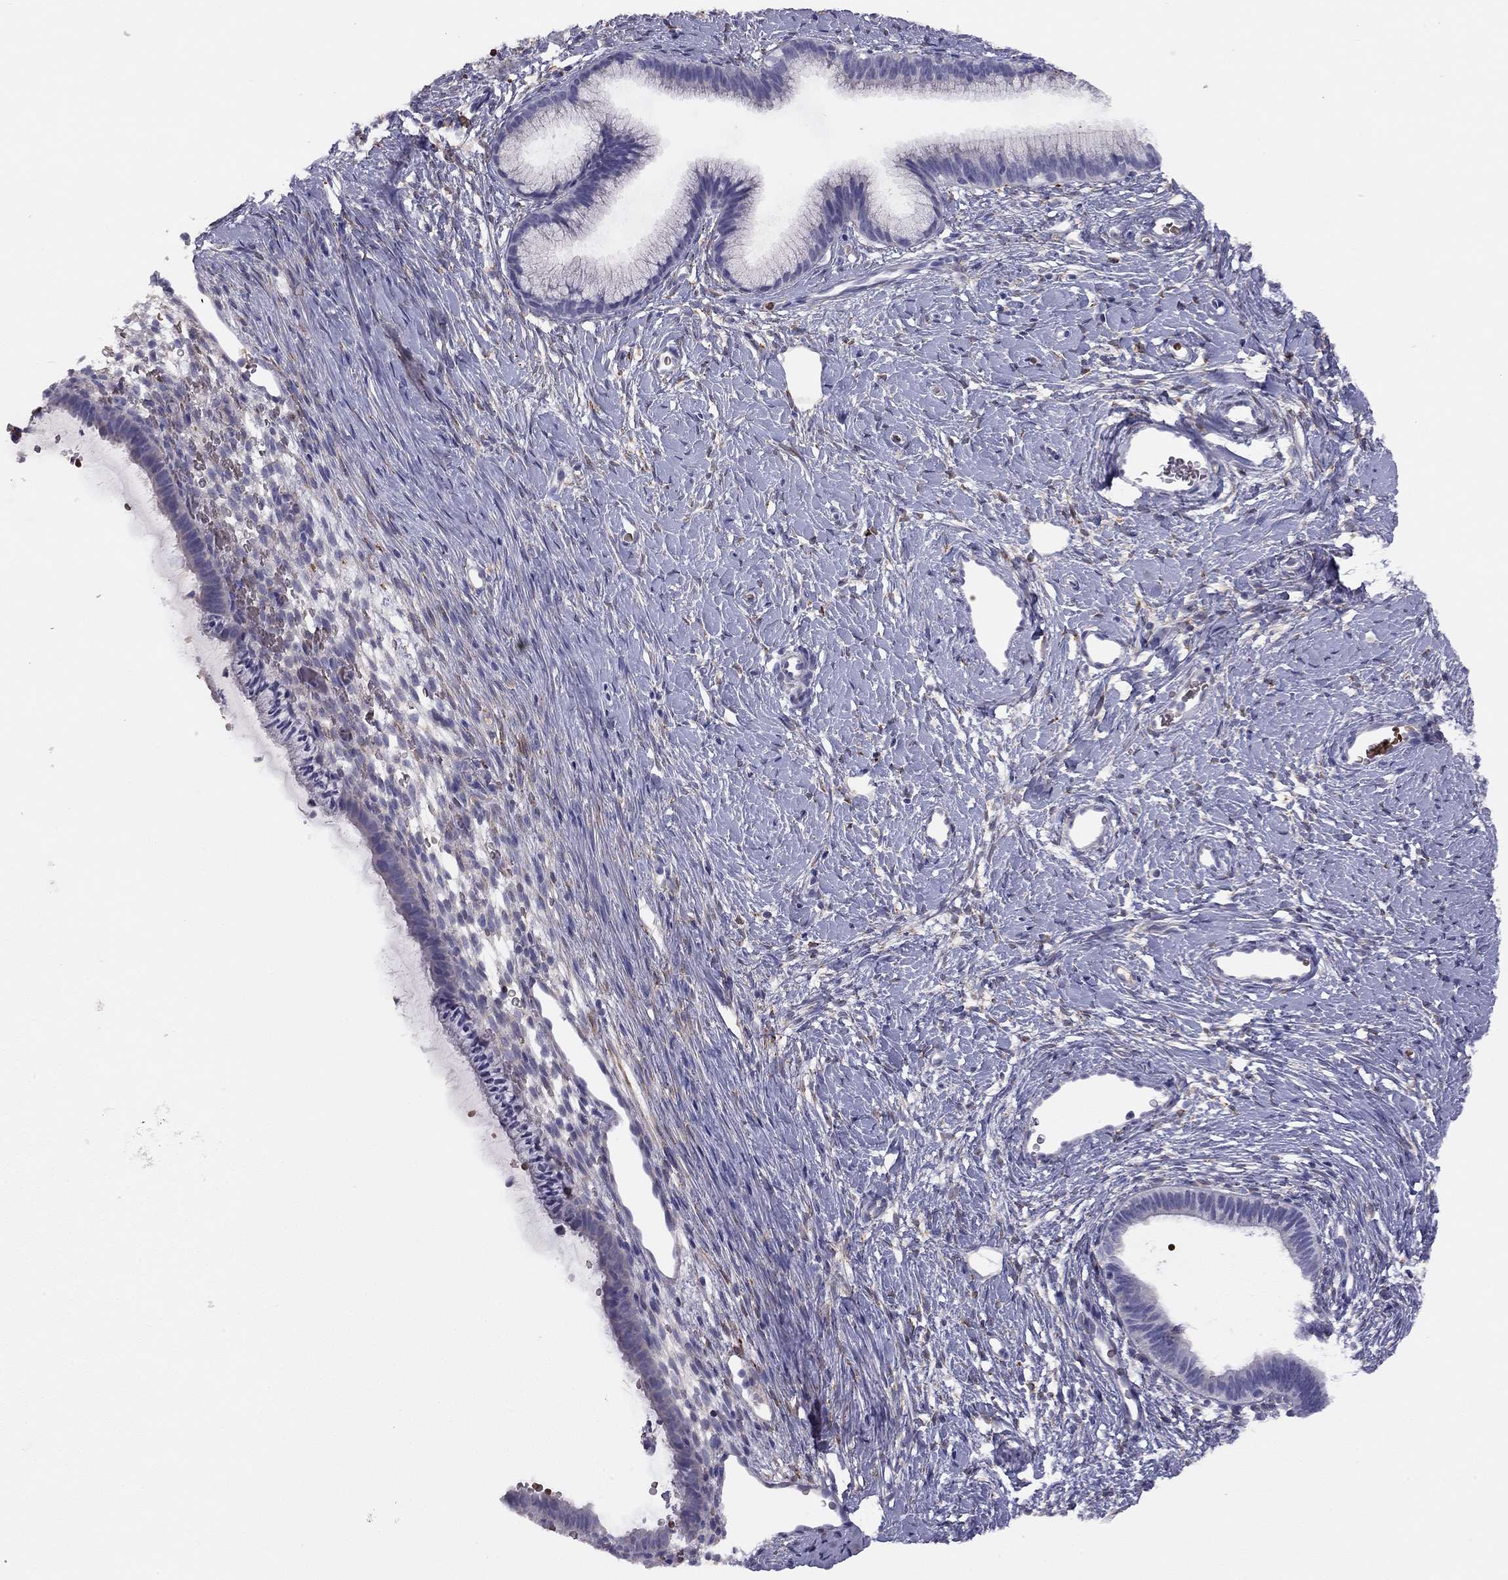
{"staining": {"intensity": "negative", "quantity": "none", "location": "none"}, "tissue": "cervix", "cell_type": "Glandular cells", "image_type": "normal", "snomed": [{"axis": "morphology", "description": "Normal tissue, NOS"}, {"axis": "topography", "description": "Cervix"}], "caption": "The image exhibits no staining of glandular cells in benign cervix. (Brightfield microscopy of DAB (3,3'-diaminobenzidine) immunohistochemistry at high magnification).", "gene": "RHCE", "patient": {"sex": "female", "age": 40}}